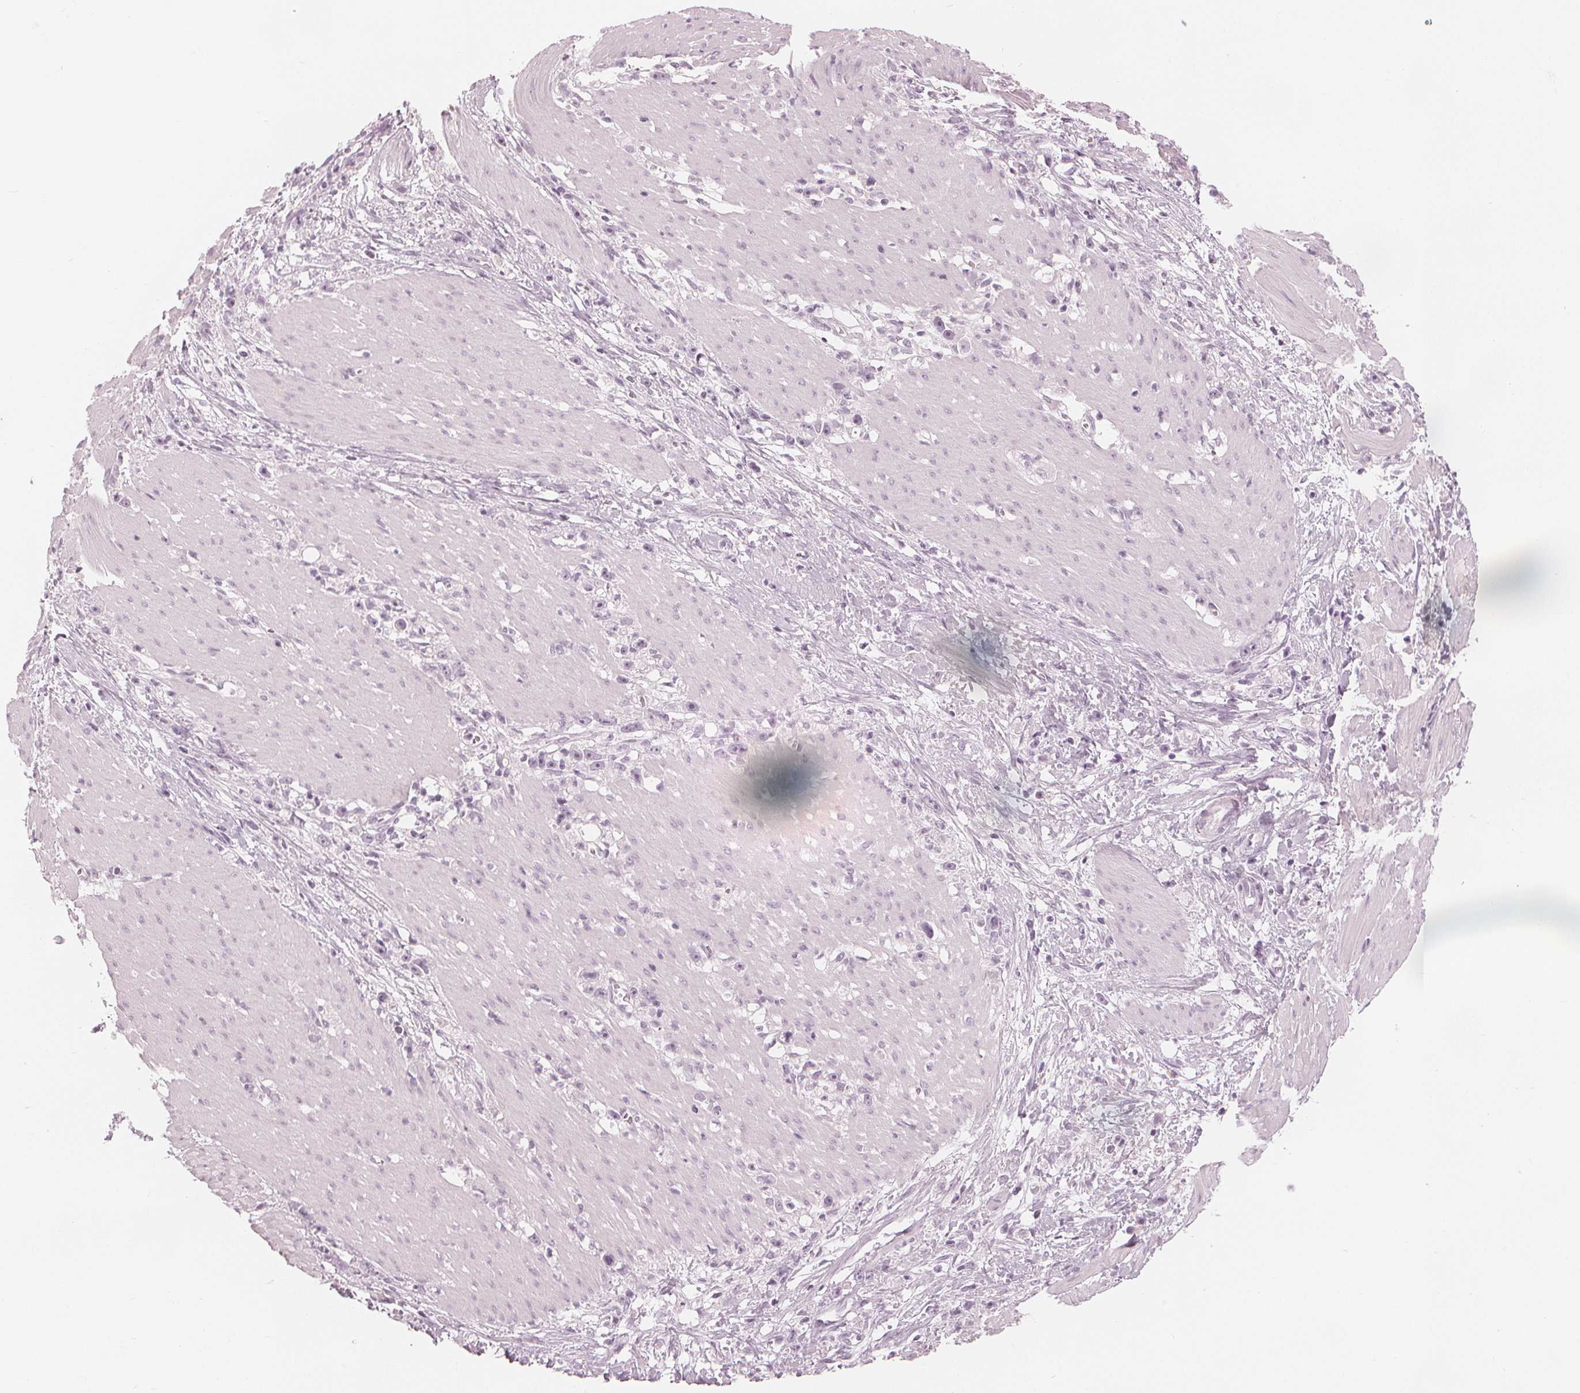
{"staining": {"intensity": "negative", "quantity": "none", "location": "none"}, "tissue": "stomach cancer", "cell_type": "Tumor cells", "image_type": "cancer", "snomed": [{"axis": "morphology", "description": "Adenocarcinoma, NOS"}, {"axis": "topography", "description": "Stomach"}], "caption": "A micrograph of adenocarcinoma (stomach) stained for a protein shows no brown staining in tumor cells. (DAB IHC visualized using brightfield microscopy, high magnification).", "gene": "PAEP", "patient": {"sex": "female", "age": 59}}